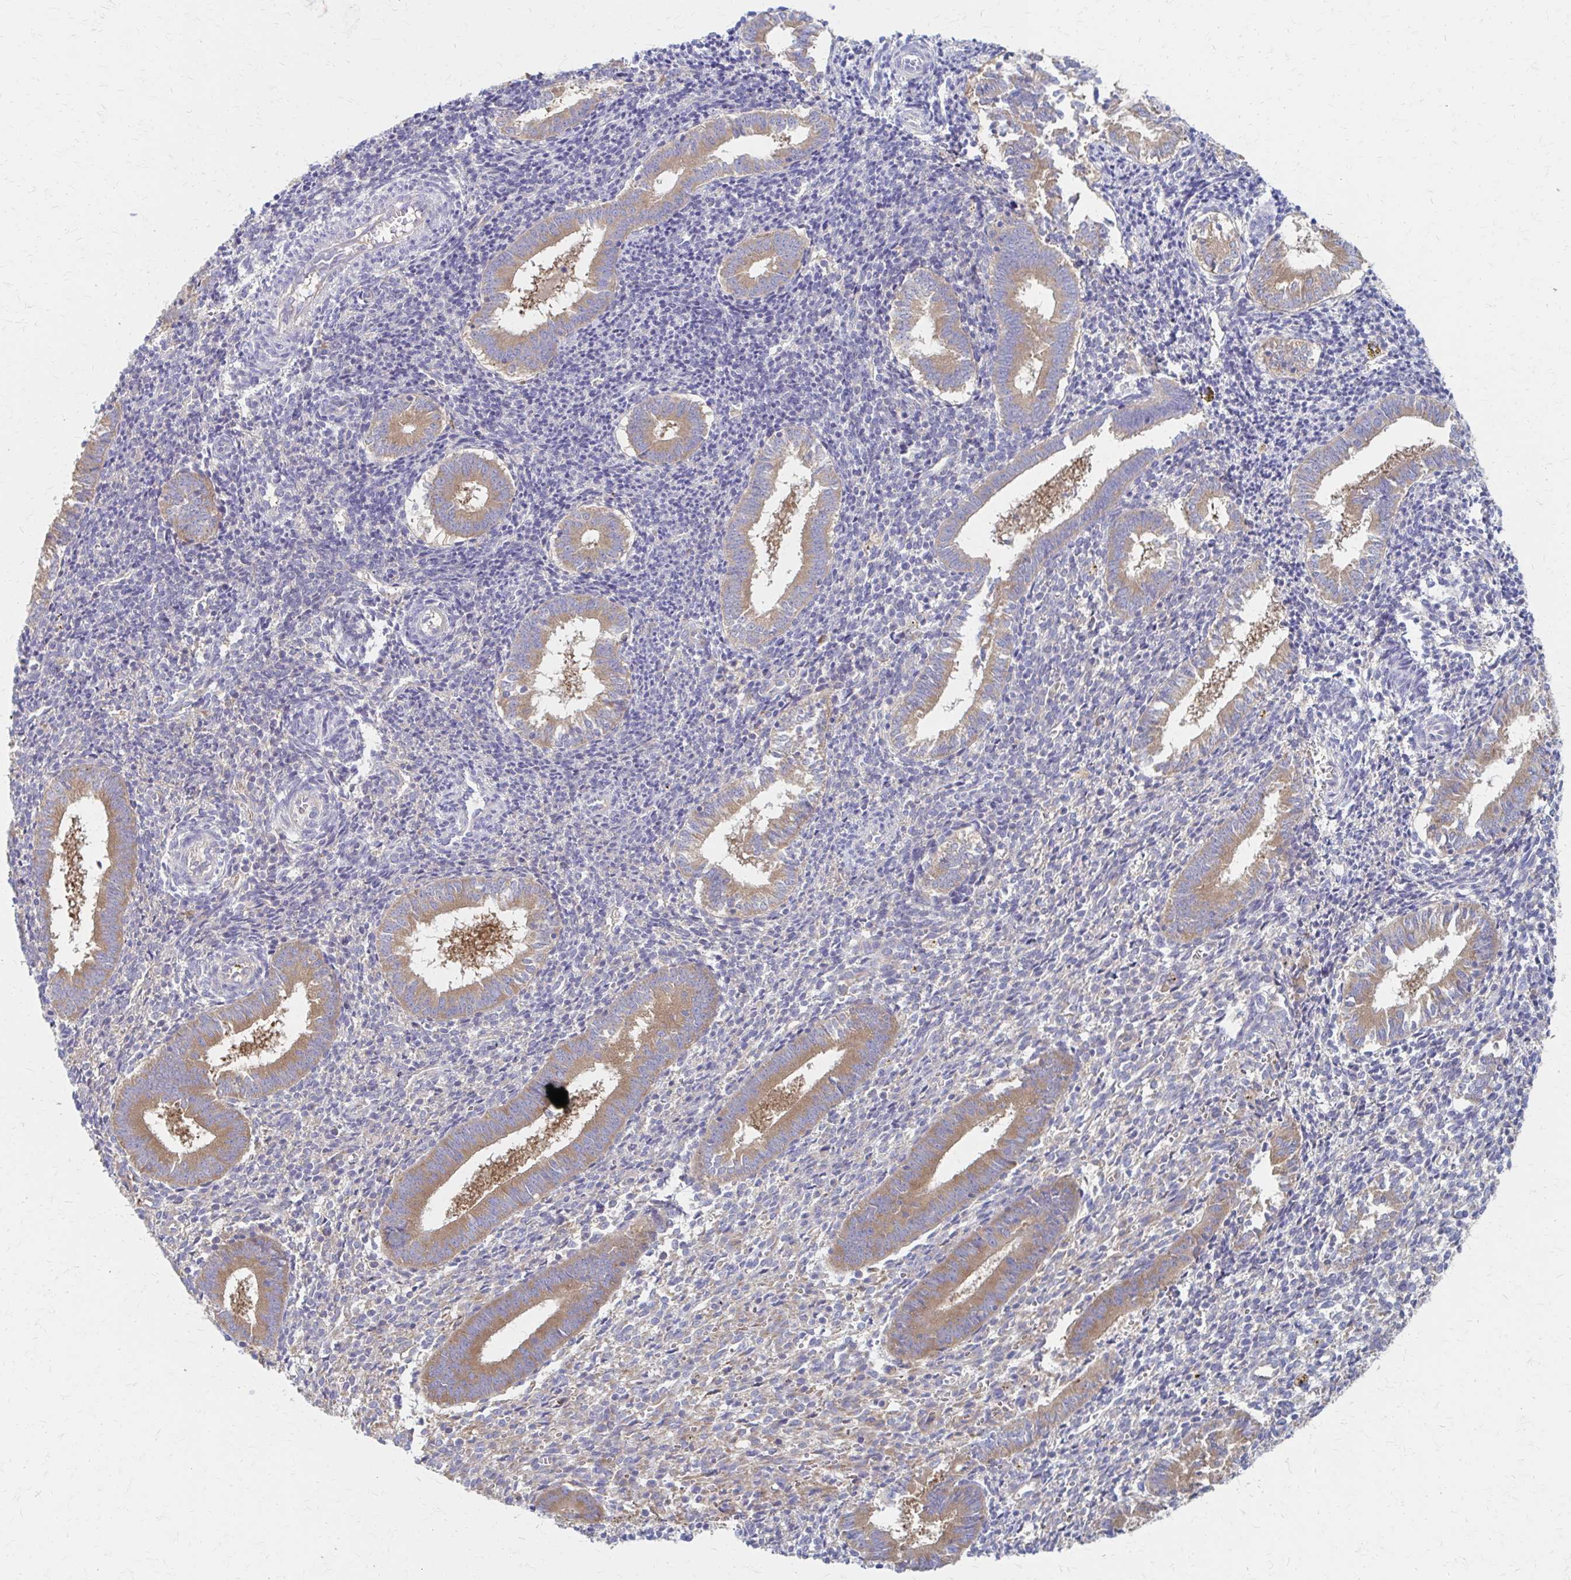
{"staining": {"intensity": "negative", "quantity": "none", "location": "none"}, "tissue": "endometrium", "cell_type": "Cells in endometrial stroma", "image_type": "normal", "snomed": [{"axis": "morphology", "description": "Normal tissue, NOS"}, {"axis": "topography", "description": "Endometrium"}], "caption": "Cells in endometrial stroma show no significant staining in unremarkable endometrium. (DAB IHC with hematoxylin counter stain).", "gene": "RPL27A", "patient": {"sex": "female", "age": 25}}